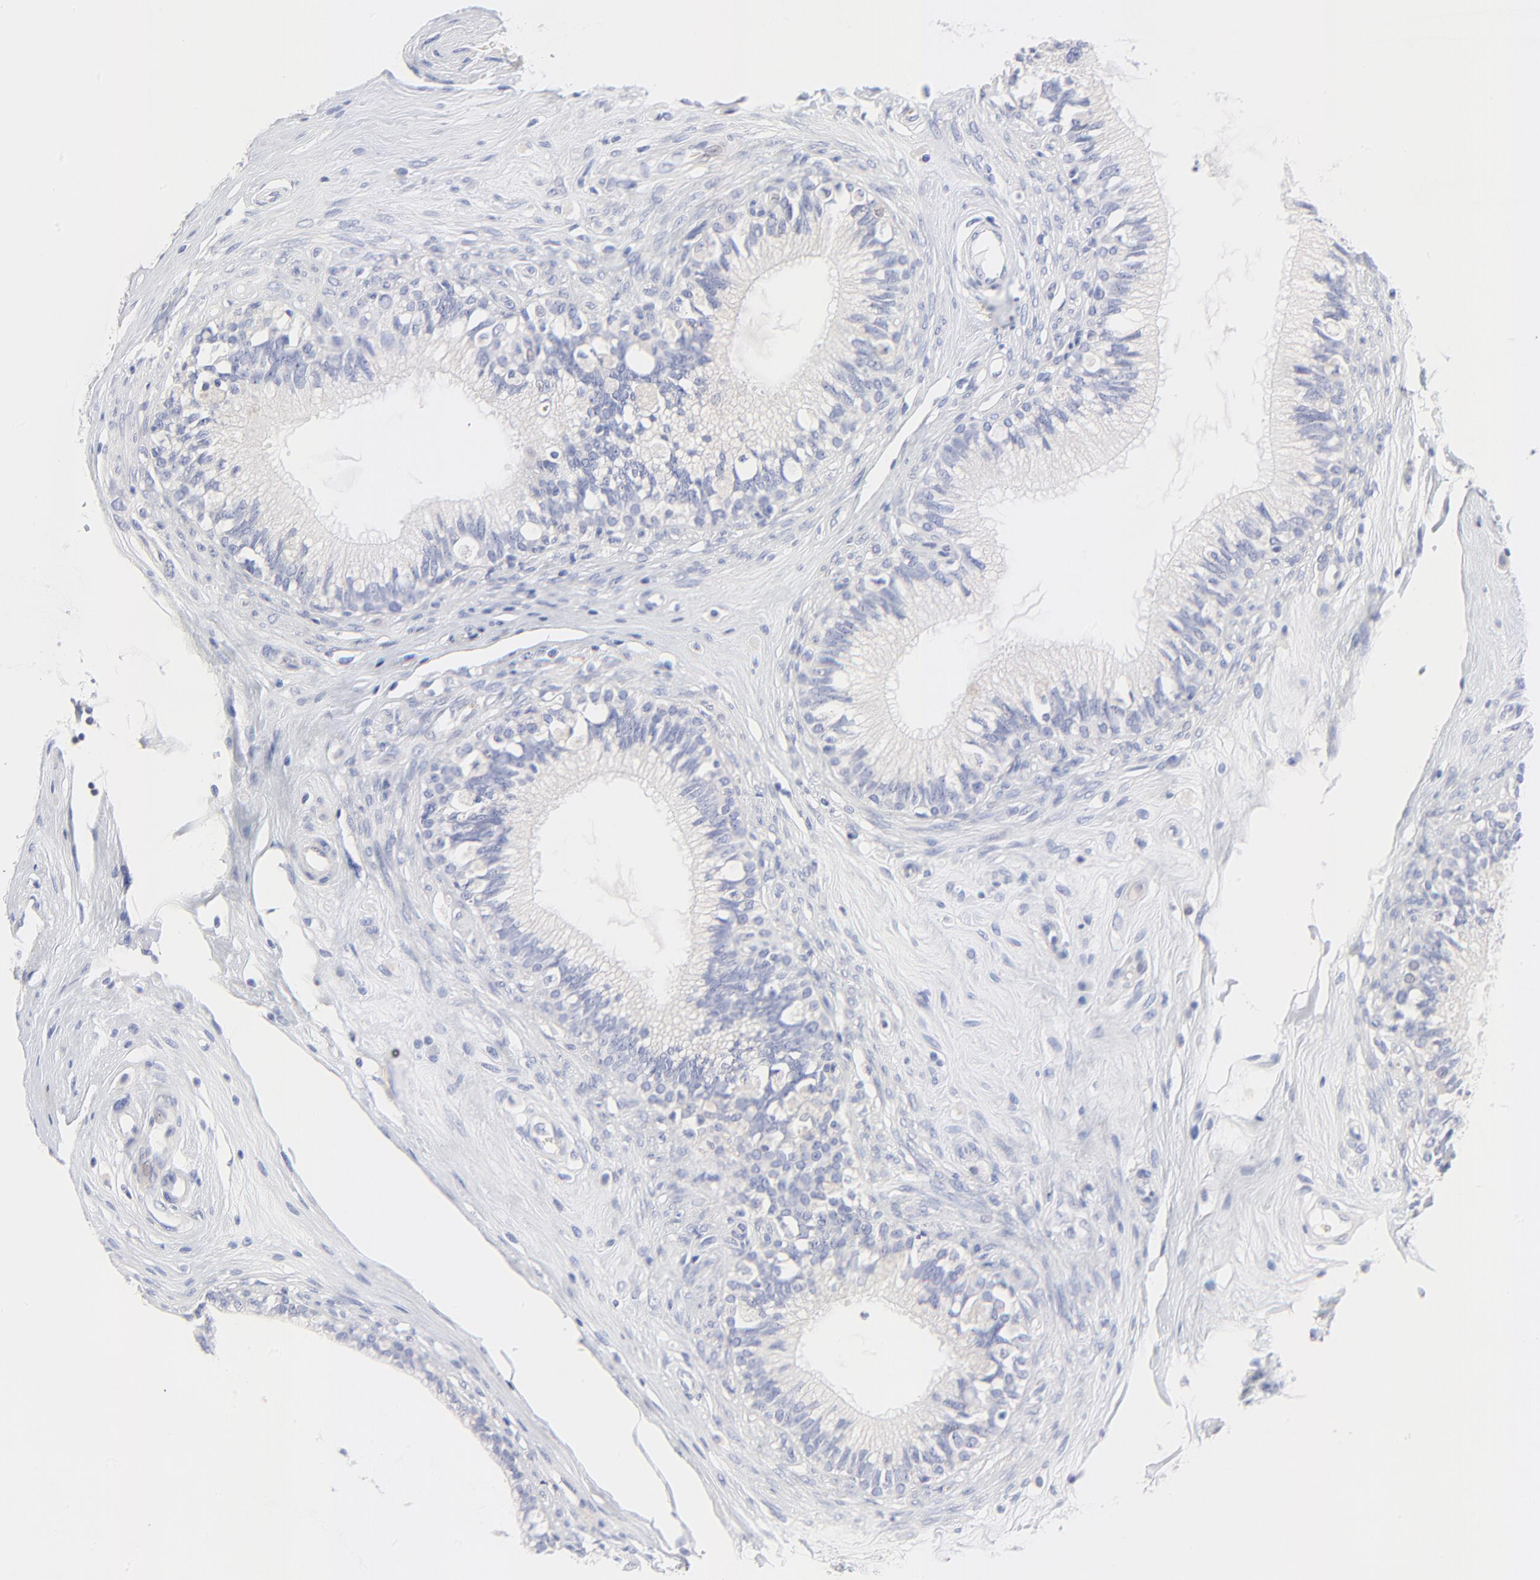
{"staining": {"intensity": "negative", "quantity": "none", "location": "none"}, "tissue": "epididymis", "cell_type": "Glandular cells", "image_type": "normal", "snomed": [{"axis": "morphology", "description": "Normal tissue, NOS"}, {"axis": "morphology", "description": "Inflammation, NOS"}, {"axis": "topography", "description": "Epididymis"}], "caption": "Immunohistochemical staining of normal human epididymis demonstrates no significant positivity in glandular cells.", "gene": "PSD3", "patient": {"sex": "male", "age": 84}}